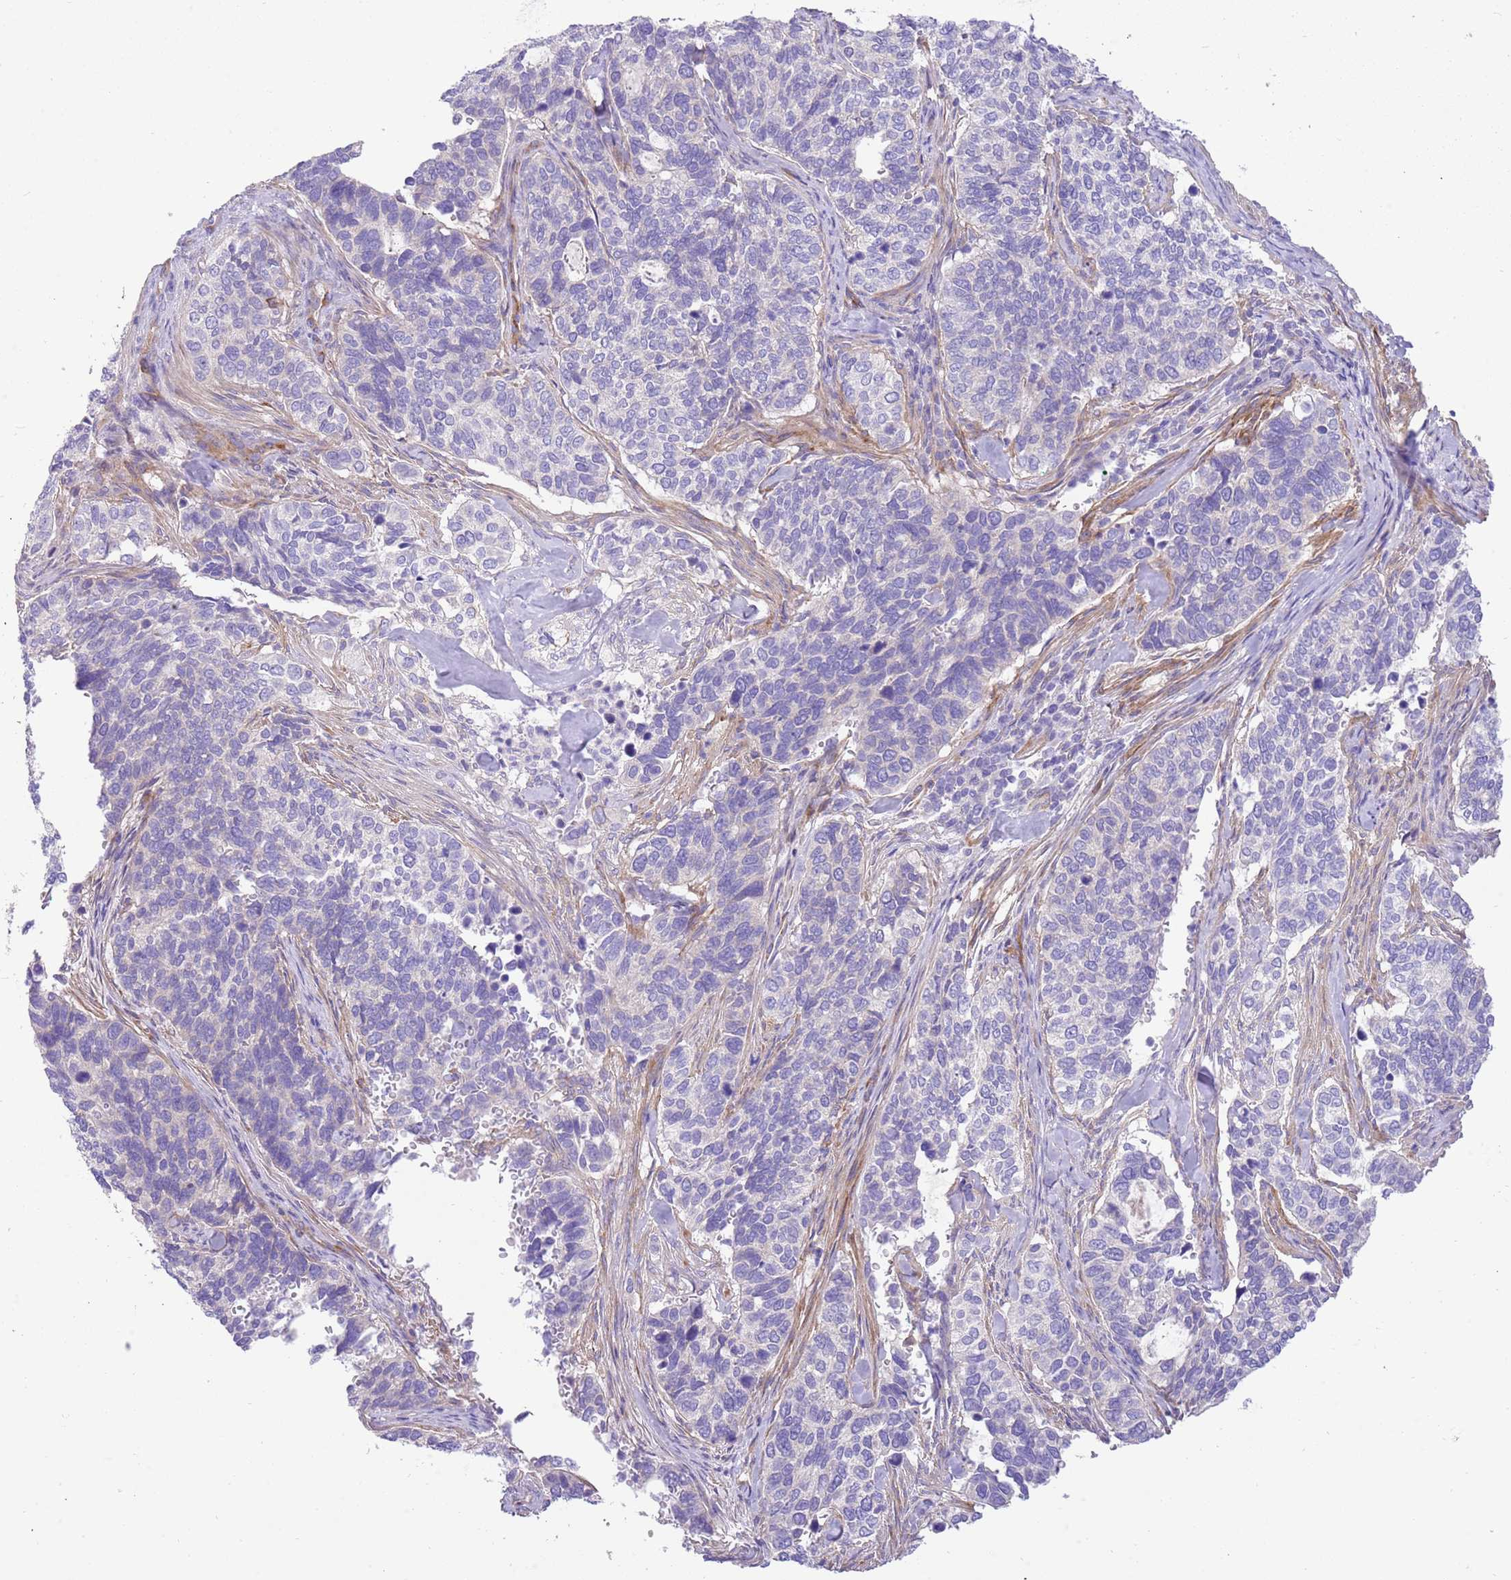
{"staining": {"intensity": "negative", "quantity": "none", "location": "none"}, "tissue": "cervical cancer", "cell_type": "Tumor cells", "image_type": "cancer", "snomed": [{"axis": "morphology", "description": "Squamous cell carcinoma, NOS"}, {"axis": "topography", "description": "Cervix"}], "caption": "Immunohistochemistry of cervical squamous cell carcinoma shows no staining in tumor cells.", "gene": "SERINC3", "patient": {"sex": "female", "age": 38}}